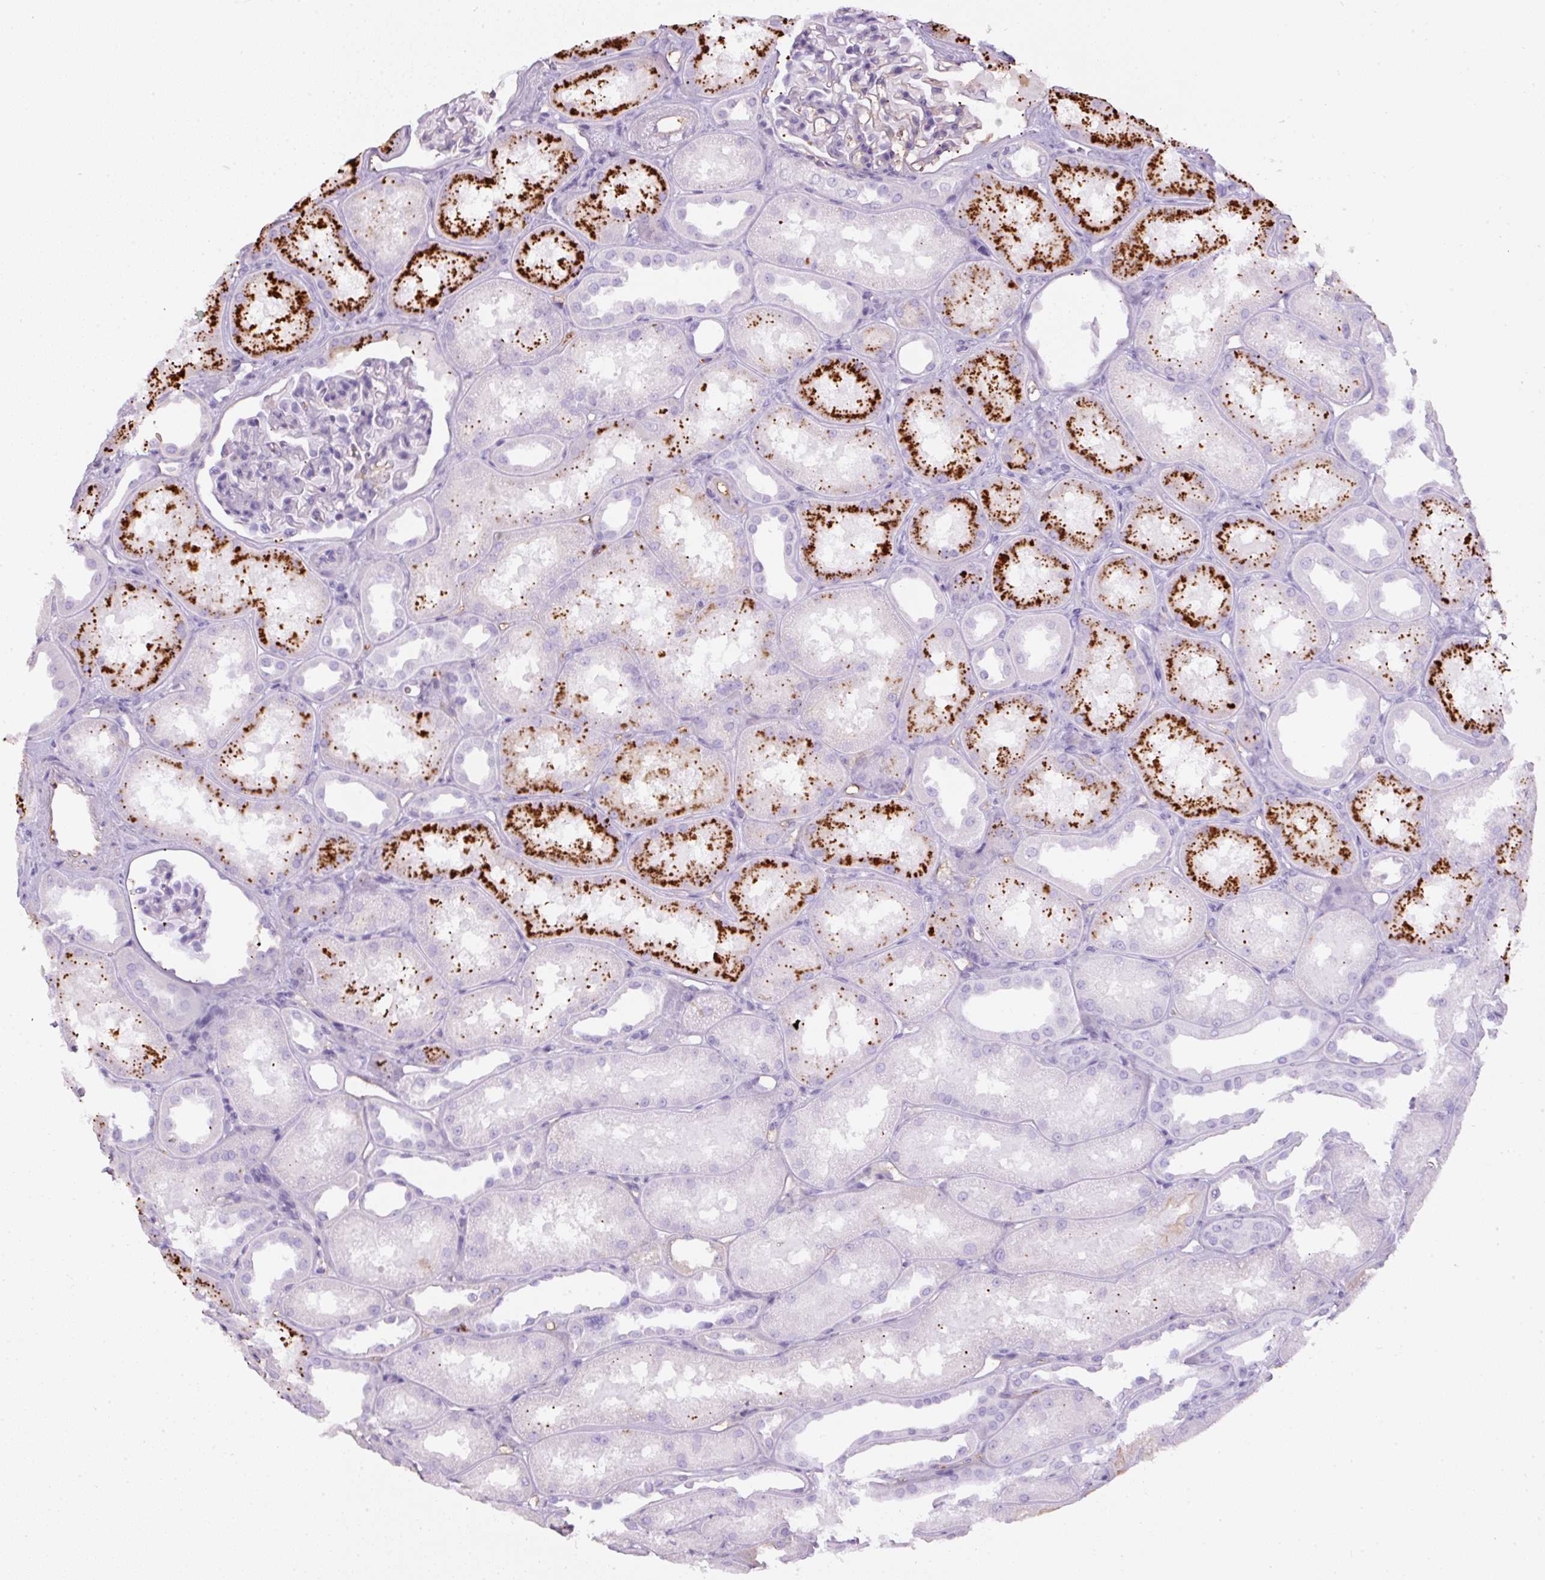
{"staining": {"intensity": "negative", "quantity": "none", "location": "none"}, "tissue": "kidney", "cell_type": "Cells in glomeruli", "image_type": "normal", "snomed": [{"axis": "morphology", "description": "Normal tissue, NOS"}, {"axis": "topography", "description": "Kidney"}], "caption": "A high-resolution micrograph shows IHC staining of benign kidney, which exhibits no significant positivity in cells in glomeruli.", "gene": "APOA1", "patient": {"sex": "male", "age": 61}}